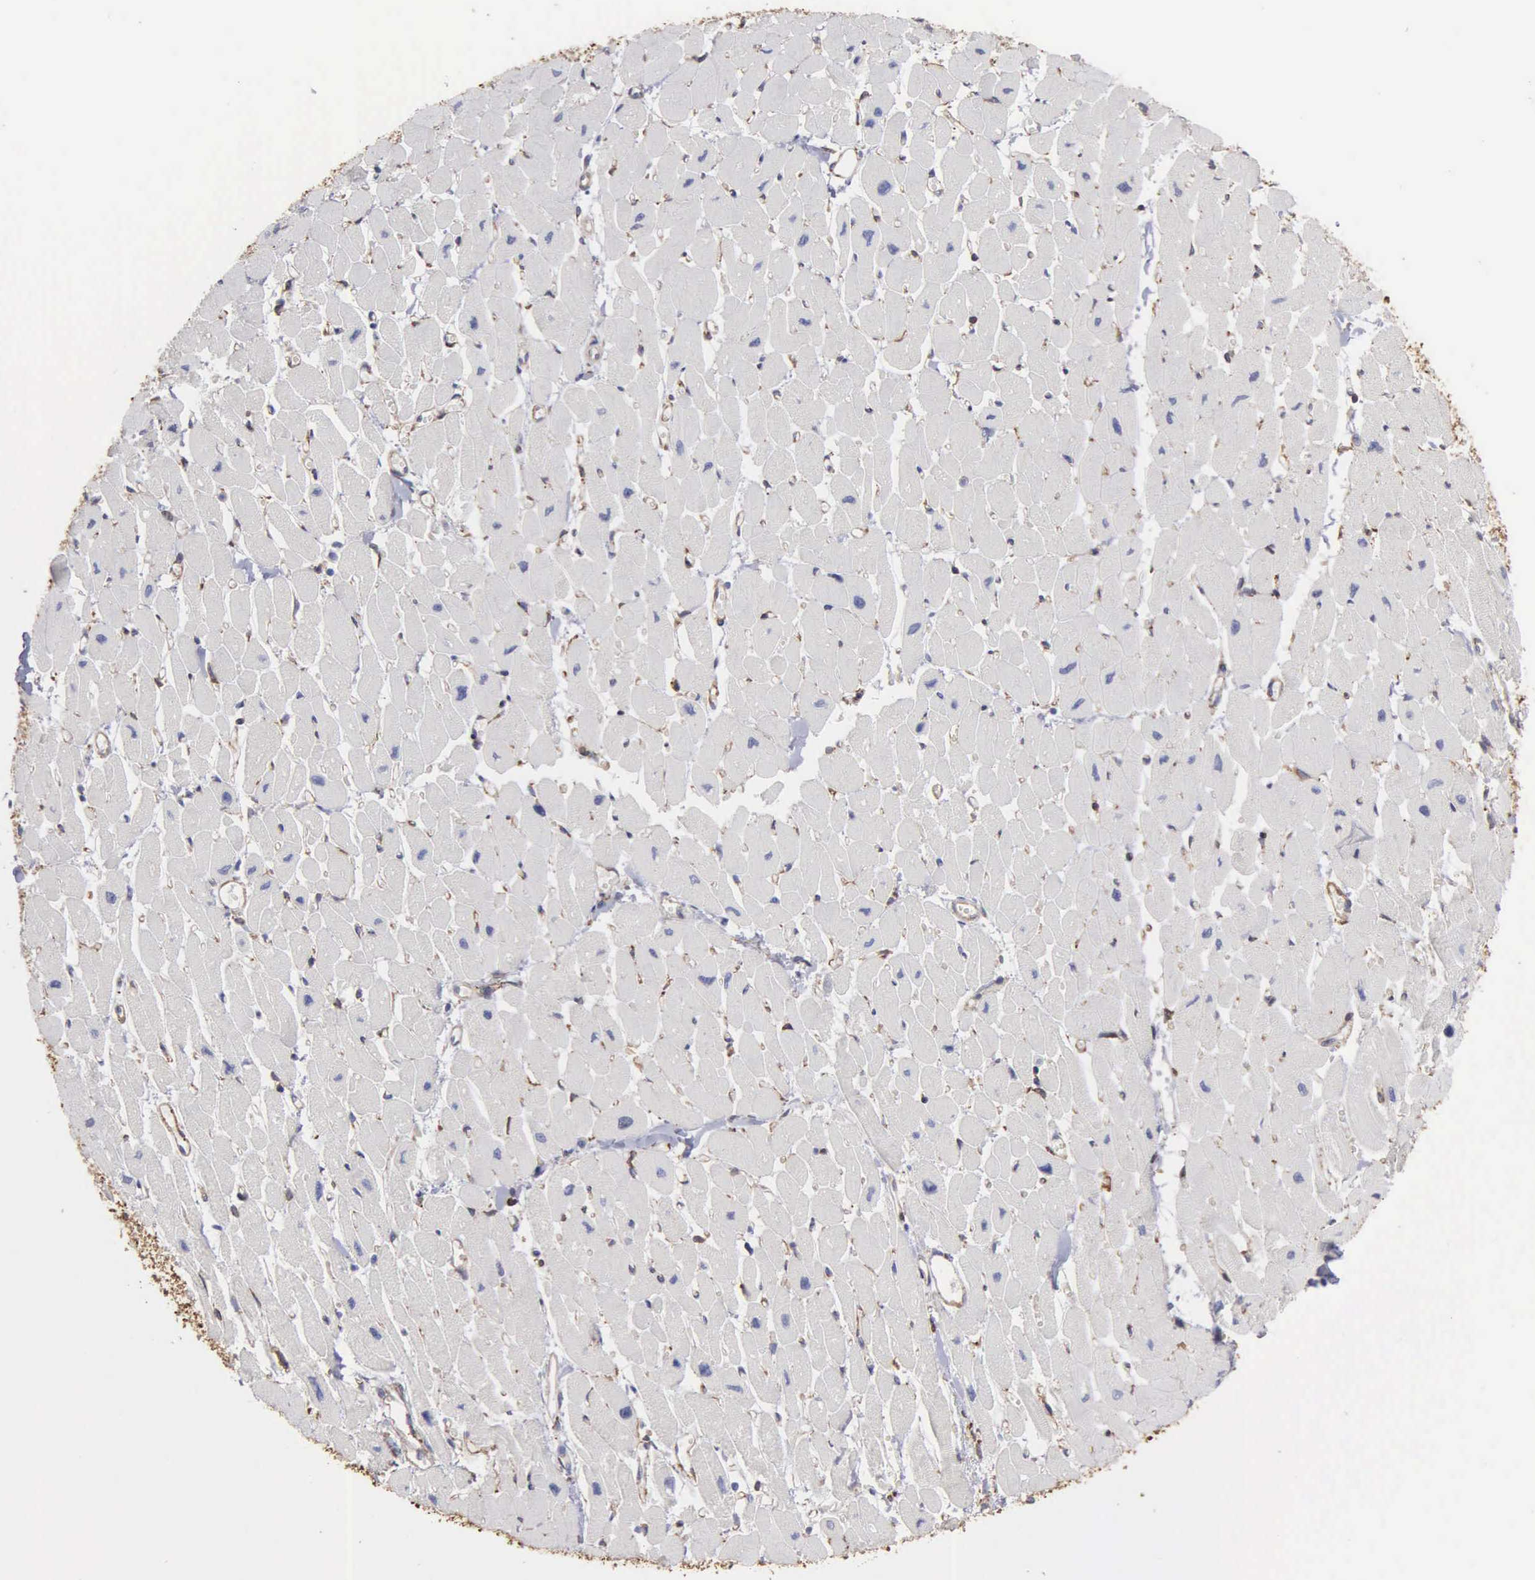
{"staining": {"intensity": "negative", "quantity": "none", "location": "none"}, "tissue": "heart muscle", "cell_type": "Cardiomyocytes", "image_type": "normal", "snomed": [{"axis": "morphology", "description": "Normal tissue, NOS"}, {"axis": "topography", "description": "Heart"}], "caption": "A micrograph of heart muscle stained for a protein reveals no brown staining in cardiomyocytes.", "gene": "LIN52", "patient": {"sex": "female", "age": 54}}